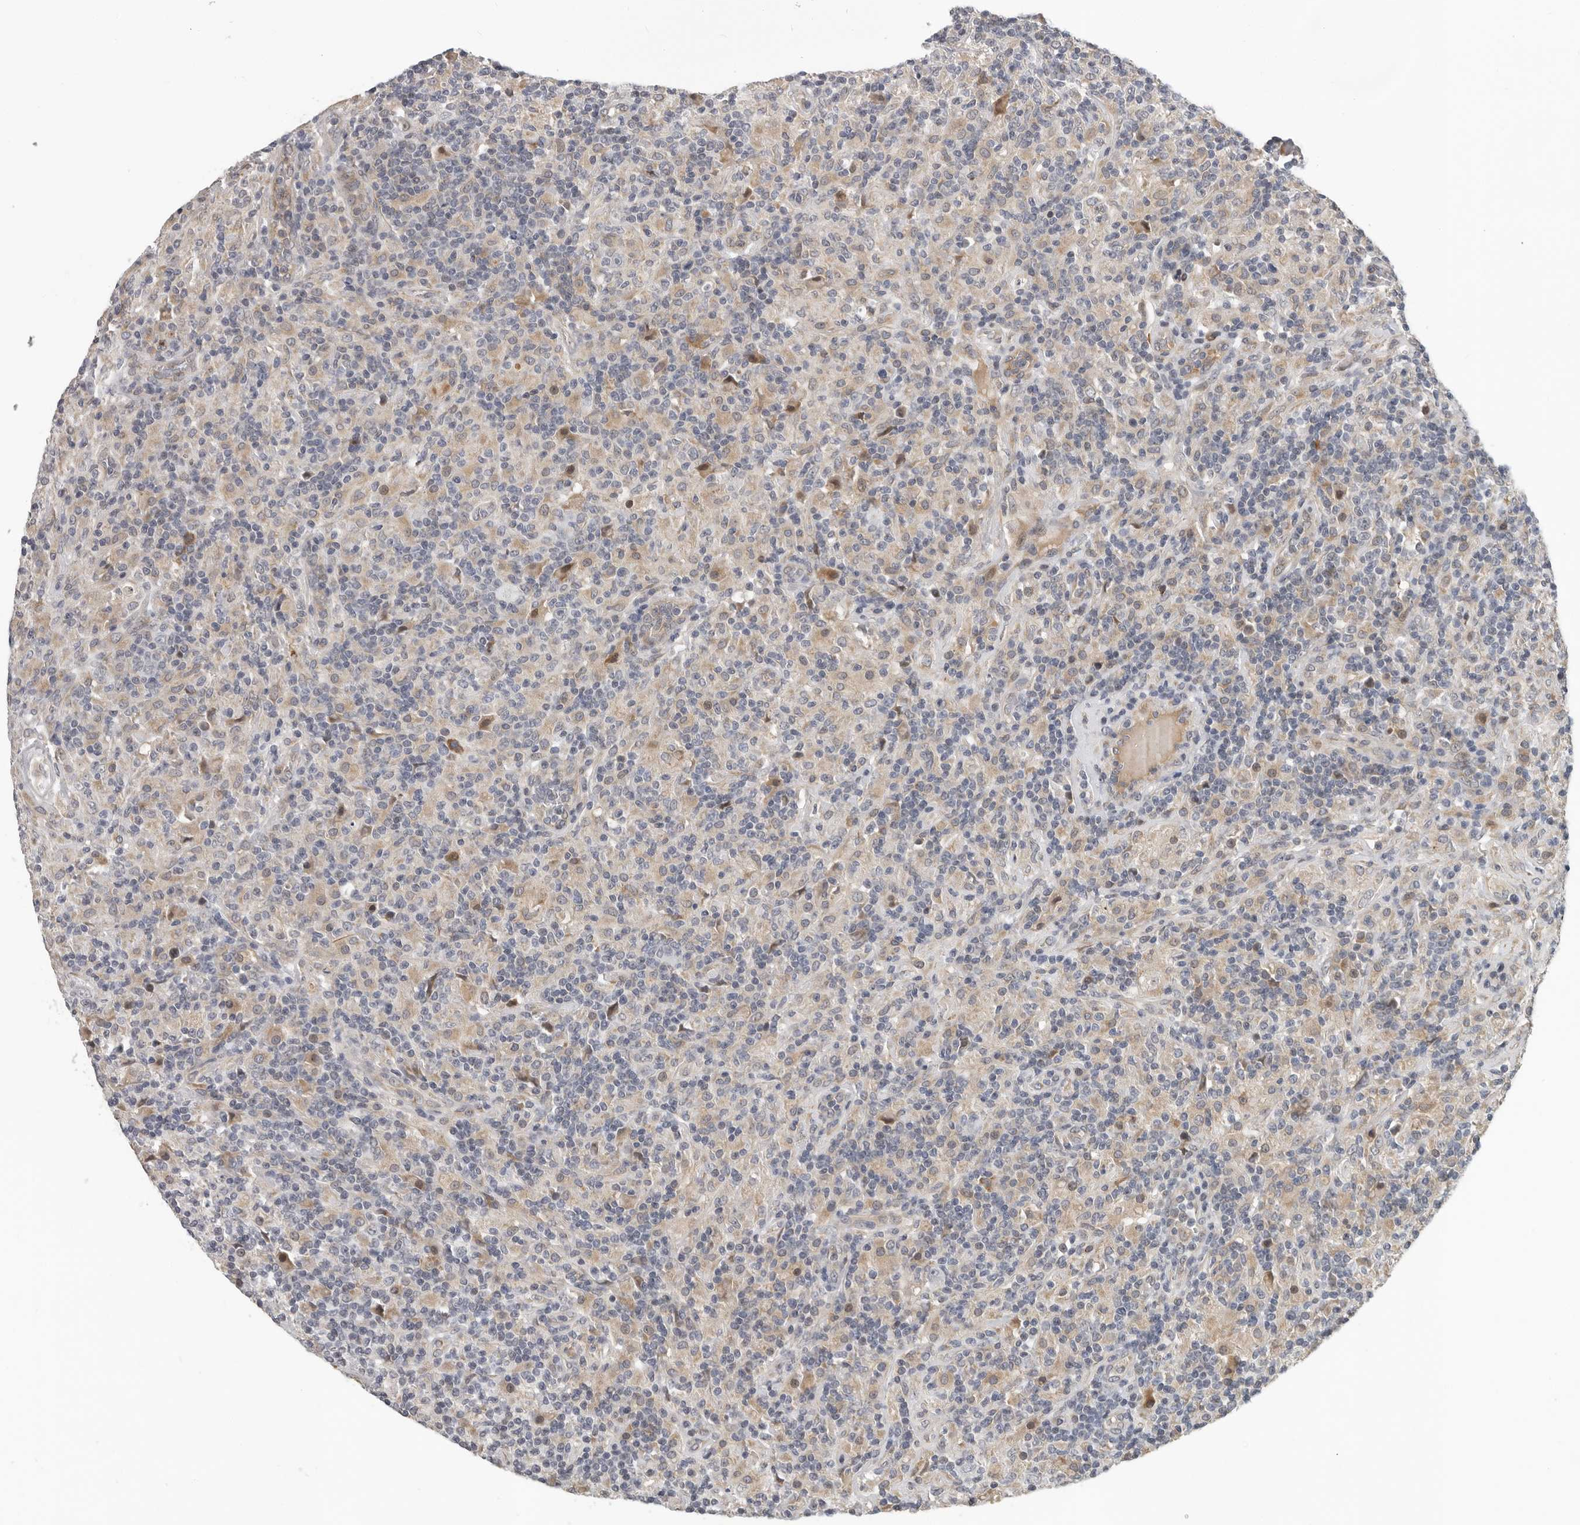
{"staining": {"intensity": "negative", "quantity": "none", "location": "none"}, "tissue": "lymphoma", "cell_type": "Tumor cells", "image_type": "cancer", "snomed": [{"axis": "morphology", "description": "Hodgkin's disease, NOS"}, {"axis": "topography", "description": "Lymph node"}], "caption": "Immunohistochemistry image of neoplastic tissue: human lymphoma stained with DAB reveals no significant protein expression in tumor cells. (Stains: DAB (3,3'-diaminobenzidine) immunohistochemistry (IHC) with hematoxylin counter stain, Microscopy: brightfield microscopy at high magnification).", "gene": "RNF157", "patient": {"sex": "male", "age": 70}}